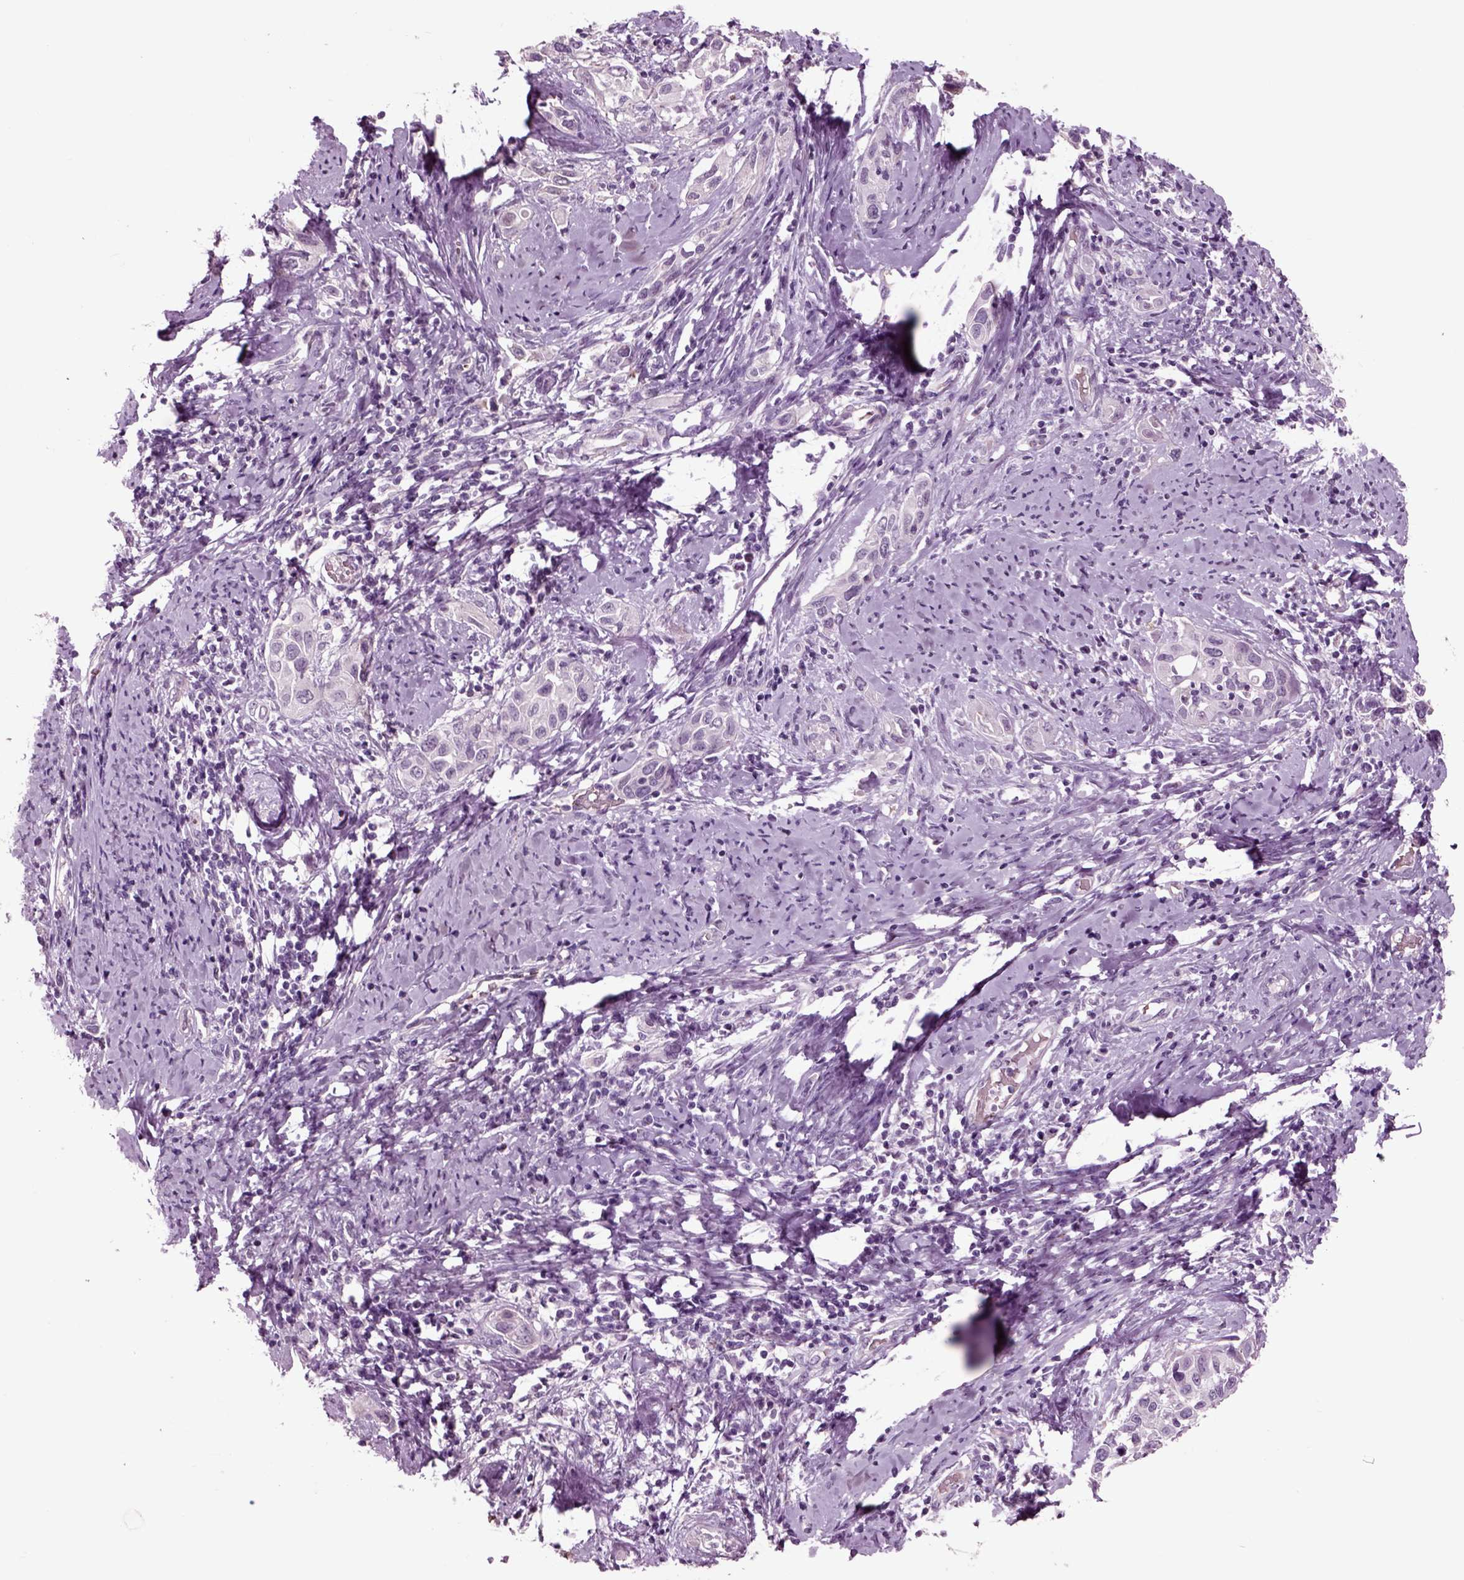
{"staining": {"intensity": "negative", "quantity": "none", "location": "none"}, "tissue": "cervical cancer", "cell_type": "Tumor cells", "image_type": "cancer", "snomed": [{"axis": "morphology", "description": "Squamous cell carcinoma, NOS"}, {"axis": "topography", "description": "Cervix"}], "caption": "Cervical squamous cell carcinoma stained for a protein using IHC displays no positivity tumor cells.", "gene": "CHGB", "patient": {"sex": "female", "age": 51}}